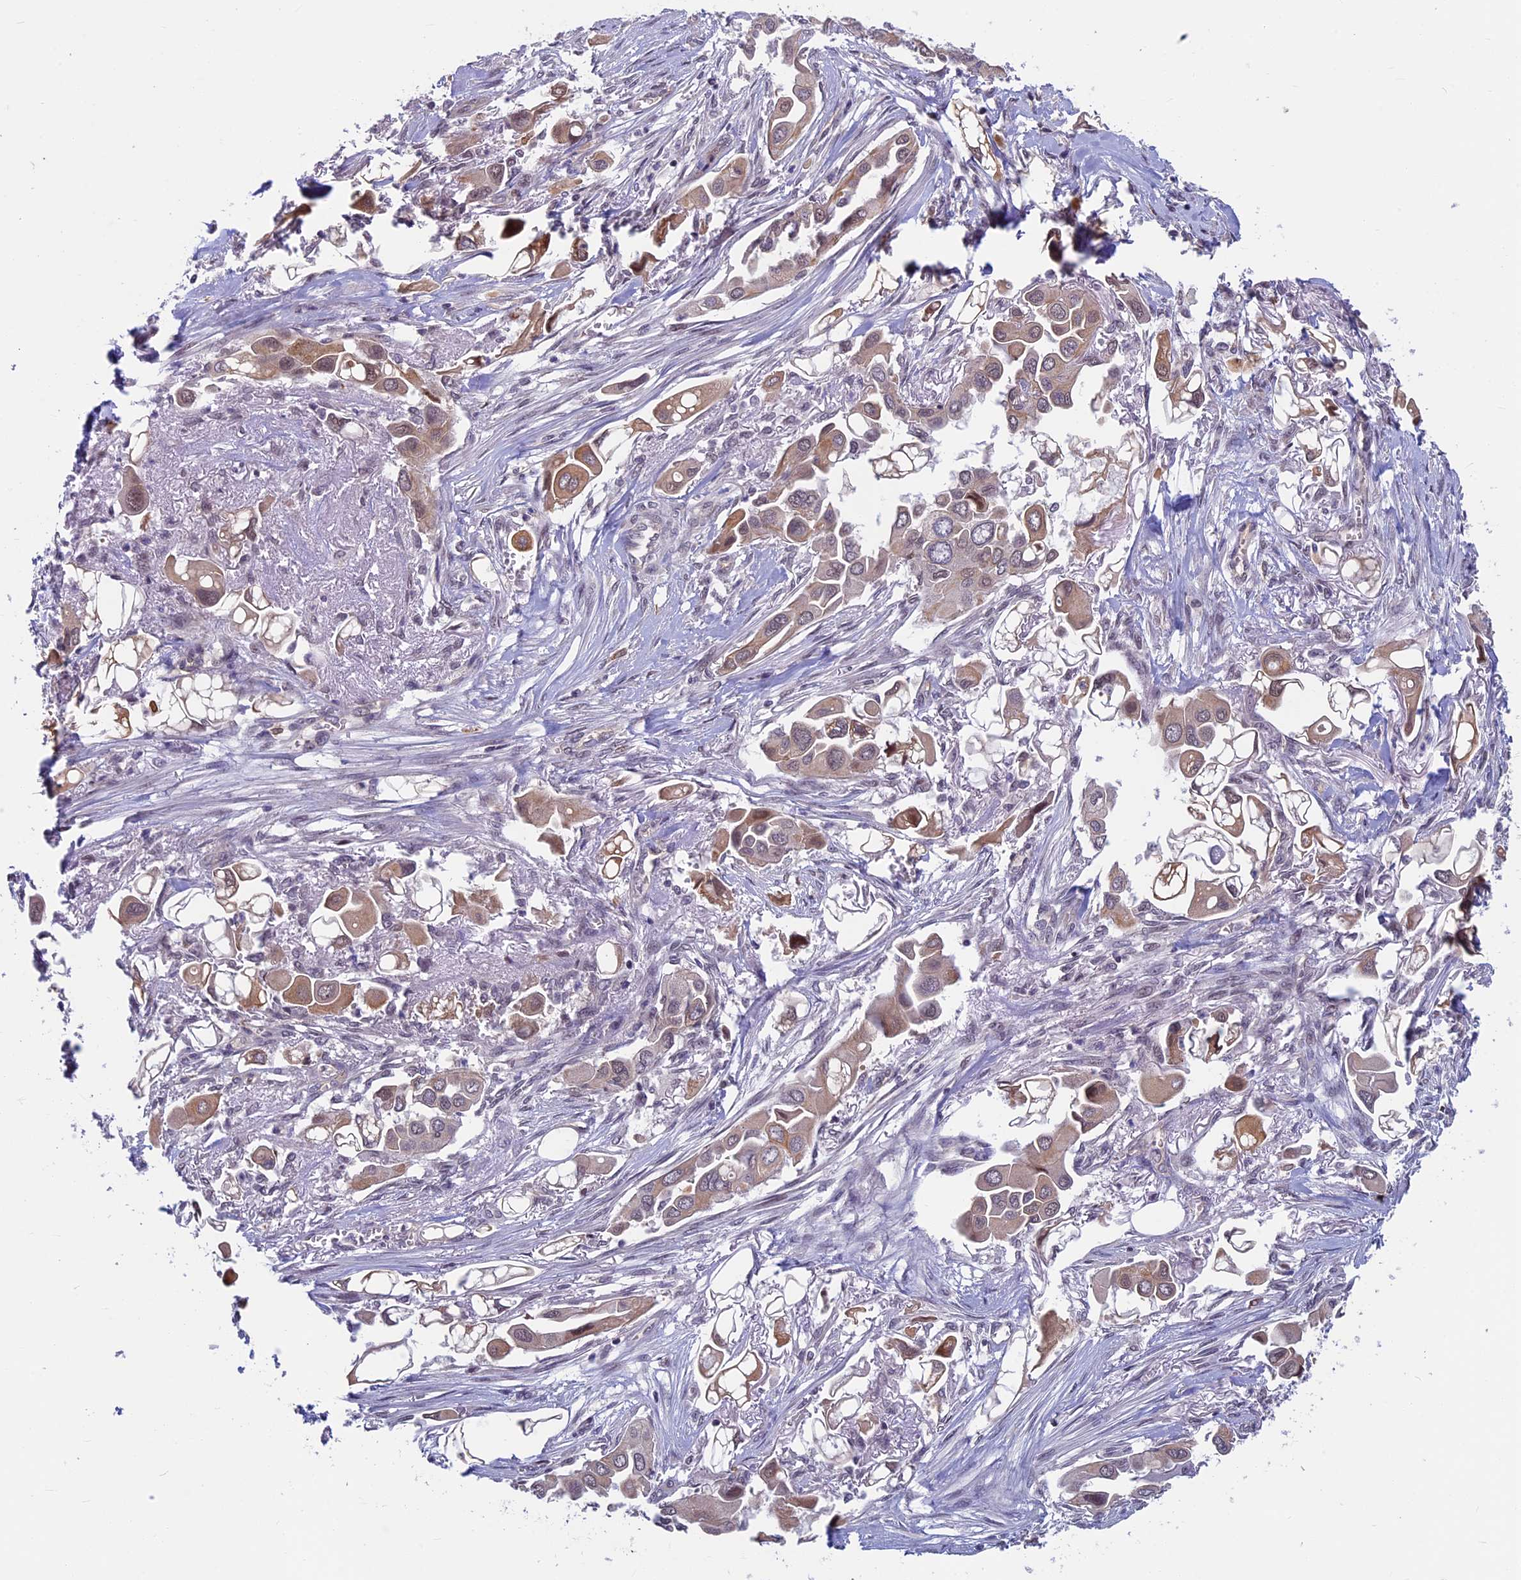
{"staining": {"intensity": "weak", "quantity": "25%-75%", "location": "cytoplasmic/membranous"}, "tissue": "lung cancer", "cell_type": "Tumor cells", "image_type": "cancer", "snomed": [{"axis": "morphology", "description": "Adenocarcinoma, NOS"}, {"axis": "topography", "description": "Lung"}], "caption": "IHC micrograph of neoplastic tissue: adenocarcinoma (lung) stained using immunohistochemistry reveals low levels of weak protein expression localized specifically in the cytoplasmic/membranous of tumor cells, appearing as a cytoplasmic/membranous brown color.", "gene": "SPIRE1", "patient": {"sex": "female", "age": 76}}